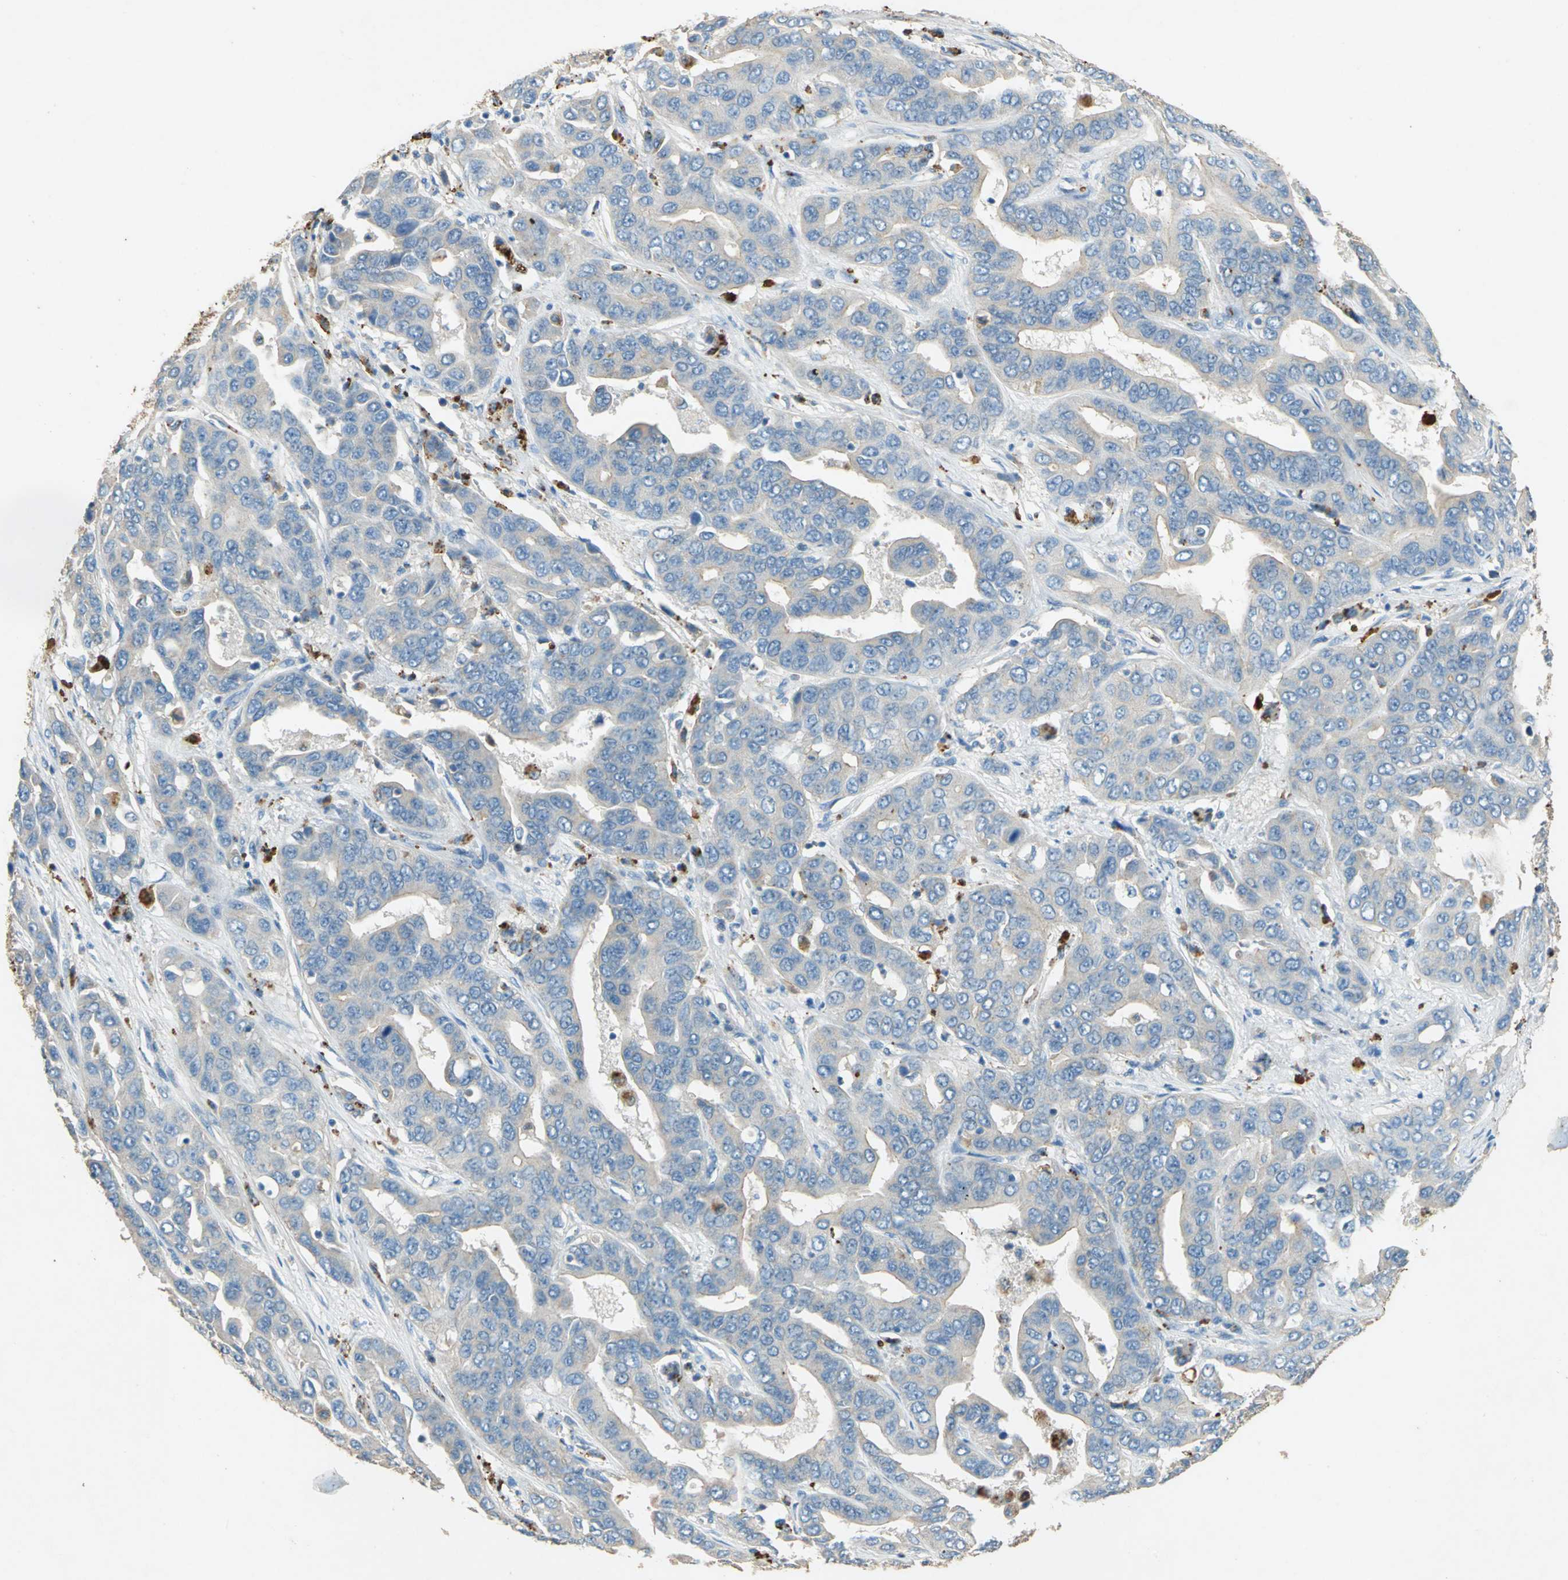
{"staining": {"intensity": "weak", "quantity": ">75%", "location": "cytoplasmic/membranous"}, "tissue": "liver cancer", "cell_type": "Tumor cells", "image_type": "cancer", "snomed": [{"axis": "morphology", "description": "Cholangiocarcinoma"}, {"axis": "topography", "description": "Liver"}], "caption": "Immunohistochemical staining of human liver cholangiocarcinoma shows low levels of weak cytoplasmic/membranous protein staining in approximately >75% of tumor cells.", "gene": "ADAMTS5", "patient": {"sex": "female", "age": 52}}